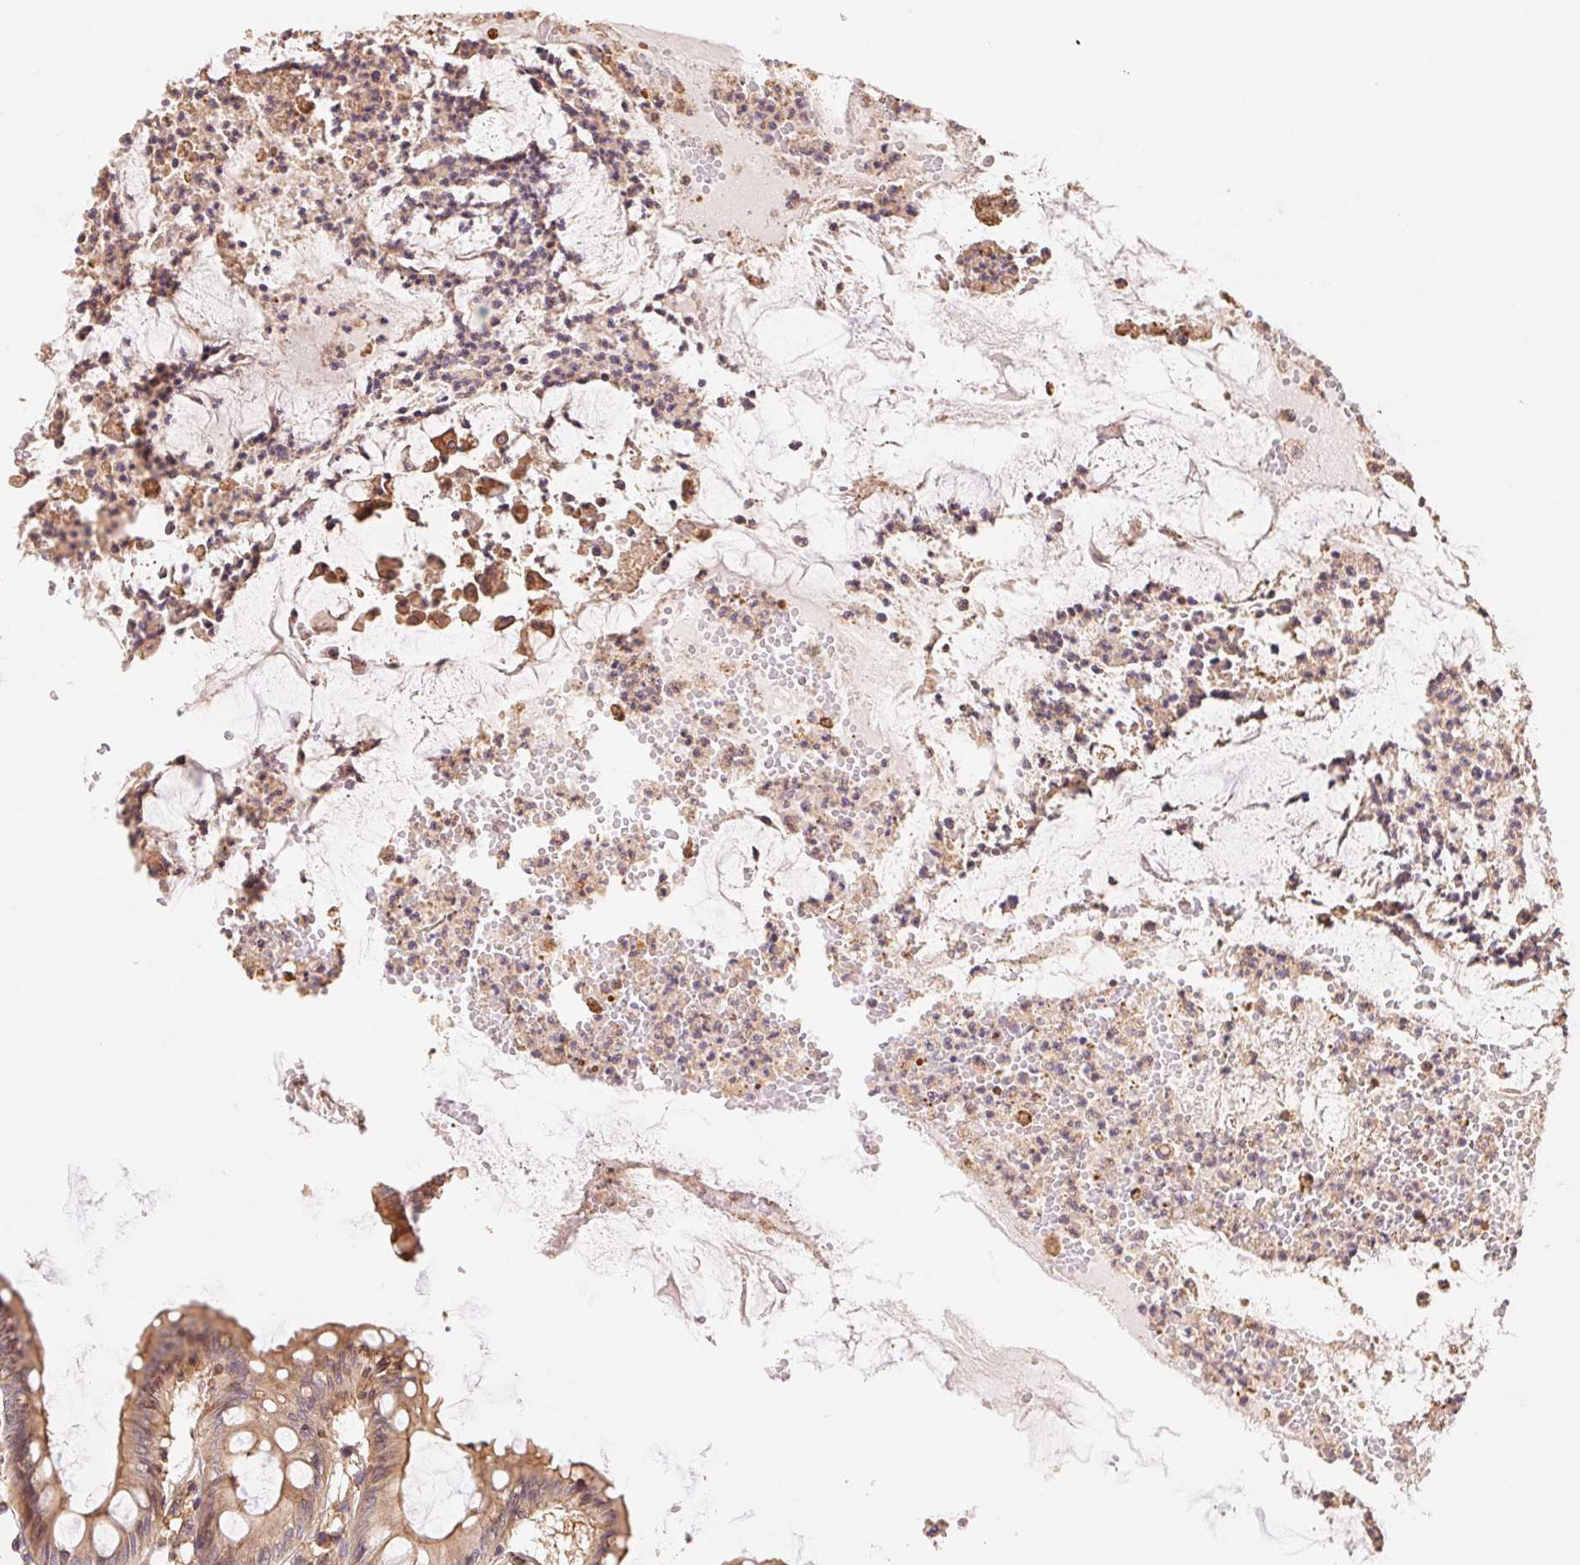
{"staining": {"intensity": "negative", "quantity": "none", "location": "none"}, "tissue": "colon", "cell_type": "Endothelial cells", "image_type": "normal", "snomed": [{"axis": "morphology", "description": "Normal tissue, NOS"}, {"axis": "topography", "description": "Colon"}], "caption": "Histopathology image shows no protein expression in endothelial cells of benign colon.", "gene": "C6orf163", "patient": {"sex": "female", "age": 84}}